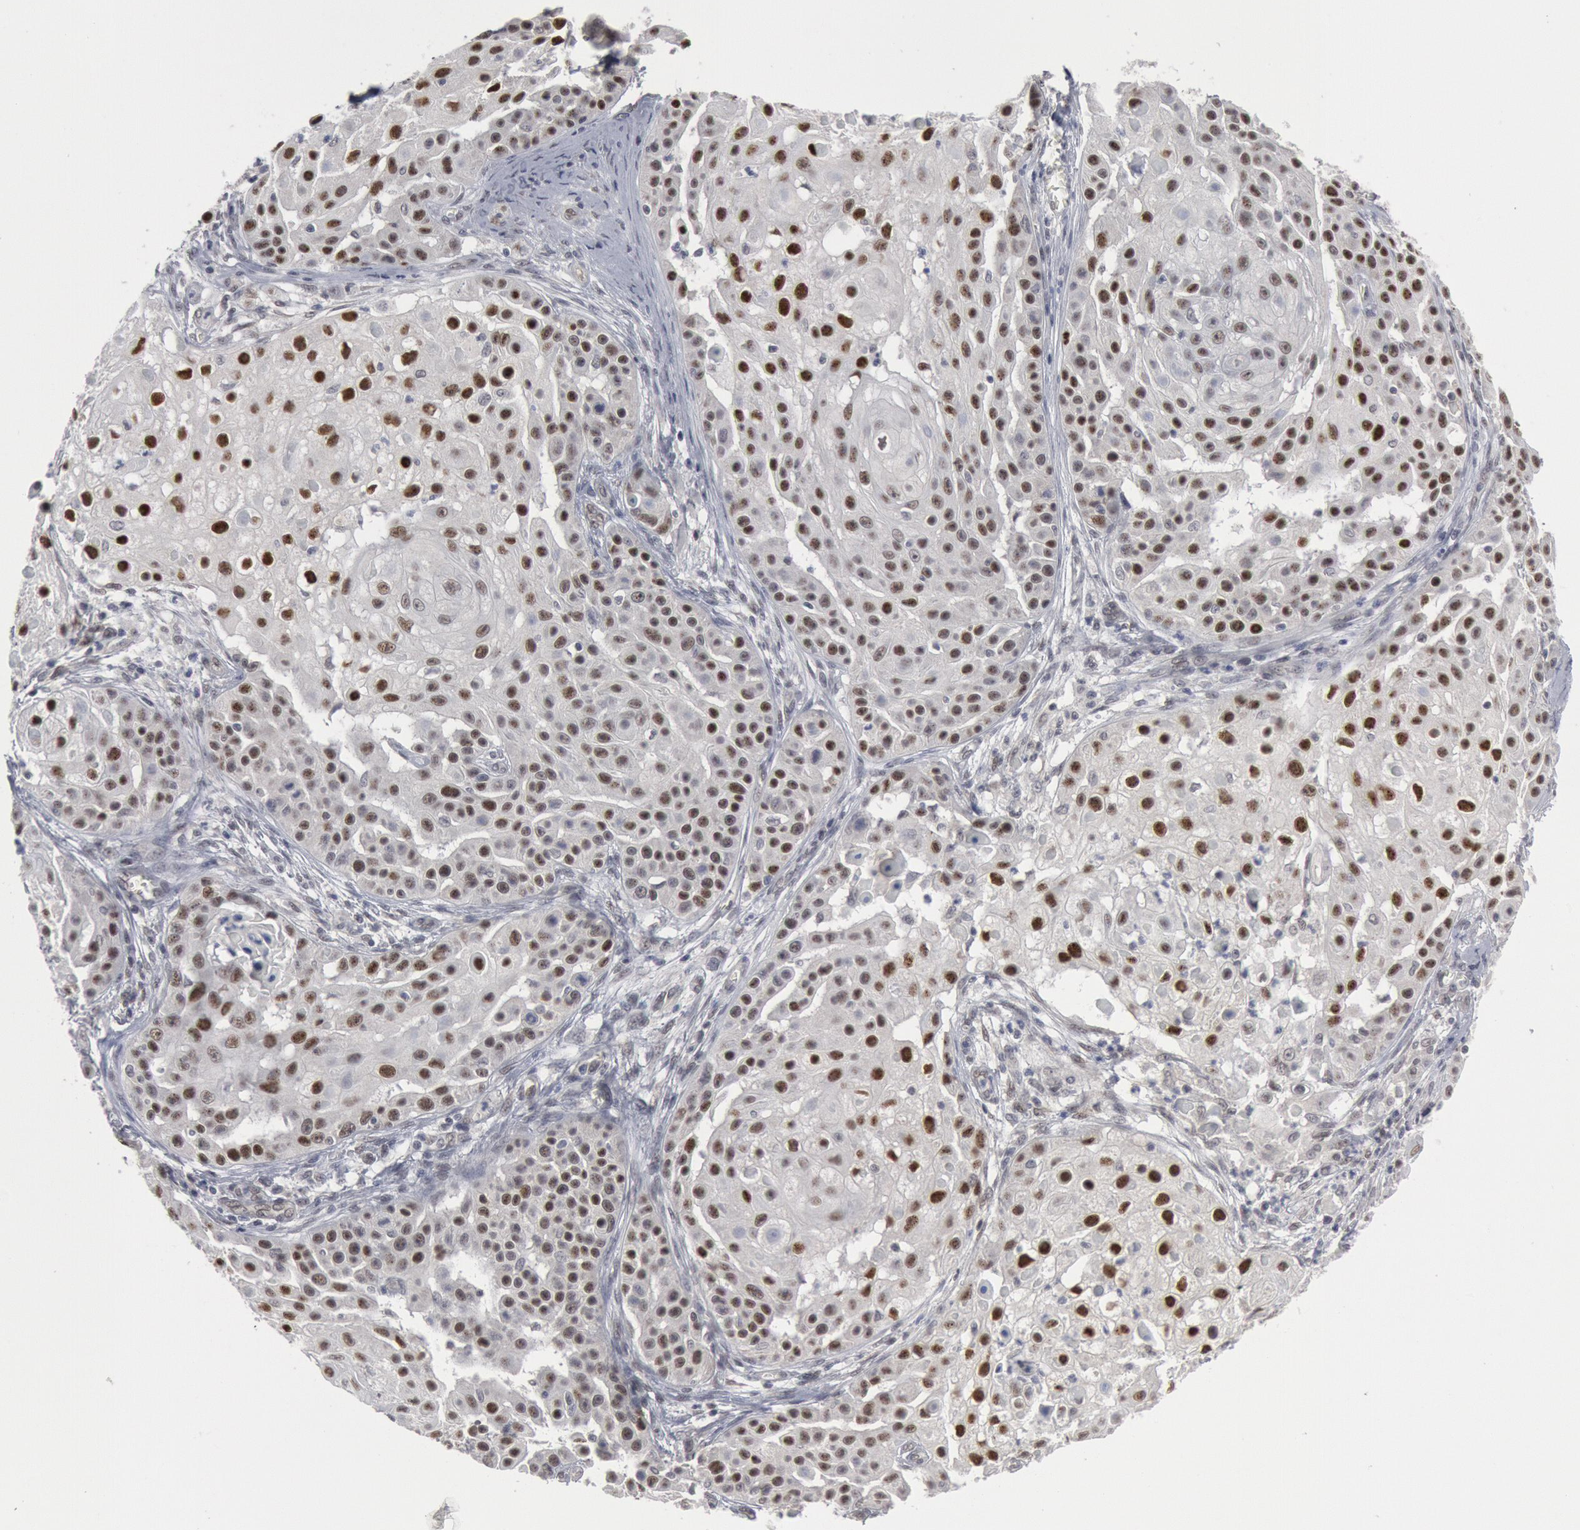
{"staining": {"intensity": "weak", "quantity": "<25%", "location": "nuclear"}, "tissue": "skin cancer", "cell_type": "Tumor cells", "image_type": "cancer", "snomed": [{"axis": "morphology", "description": "Squamous cell carcinoma, NOS"}, {"axis": "topography", "description": "Skin"}], "caption": "Histopathology image shows no protein positivity in tumor cells of skin cancer tissue.", "gene": "FOXO1", "patient": {"sex": "female", "age": 57}}